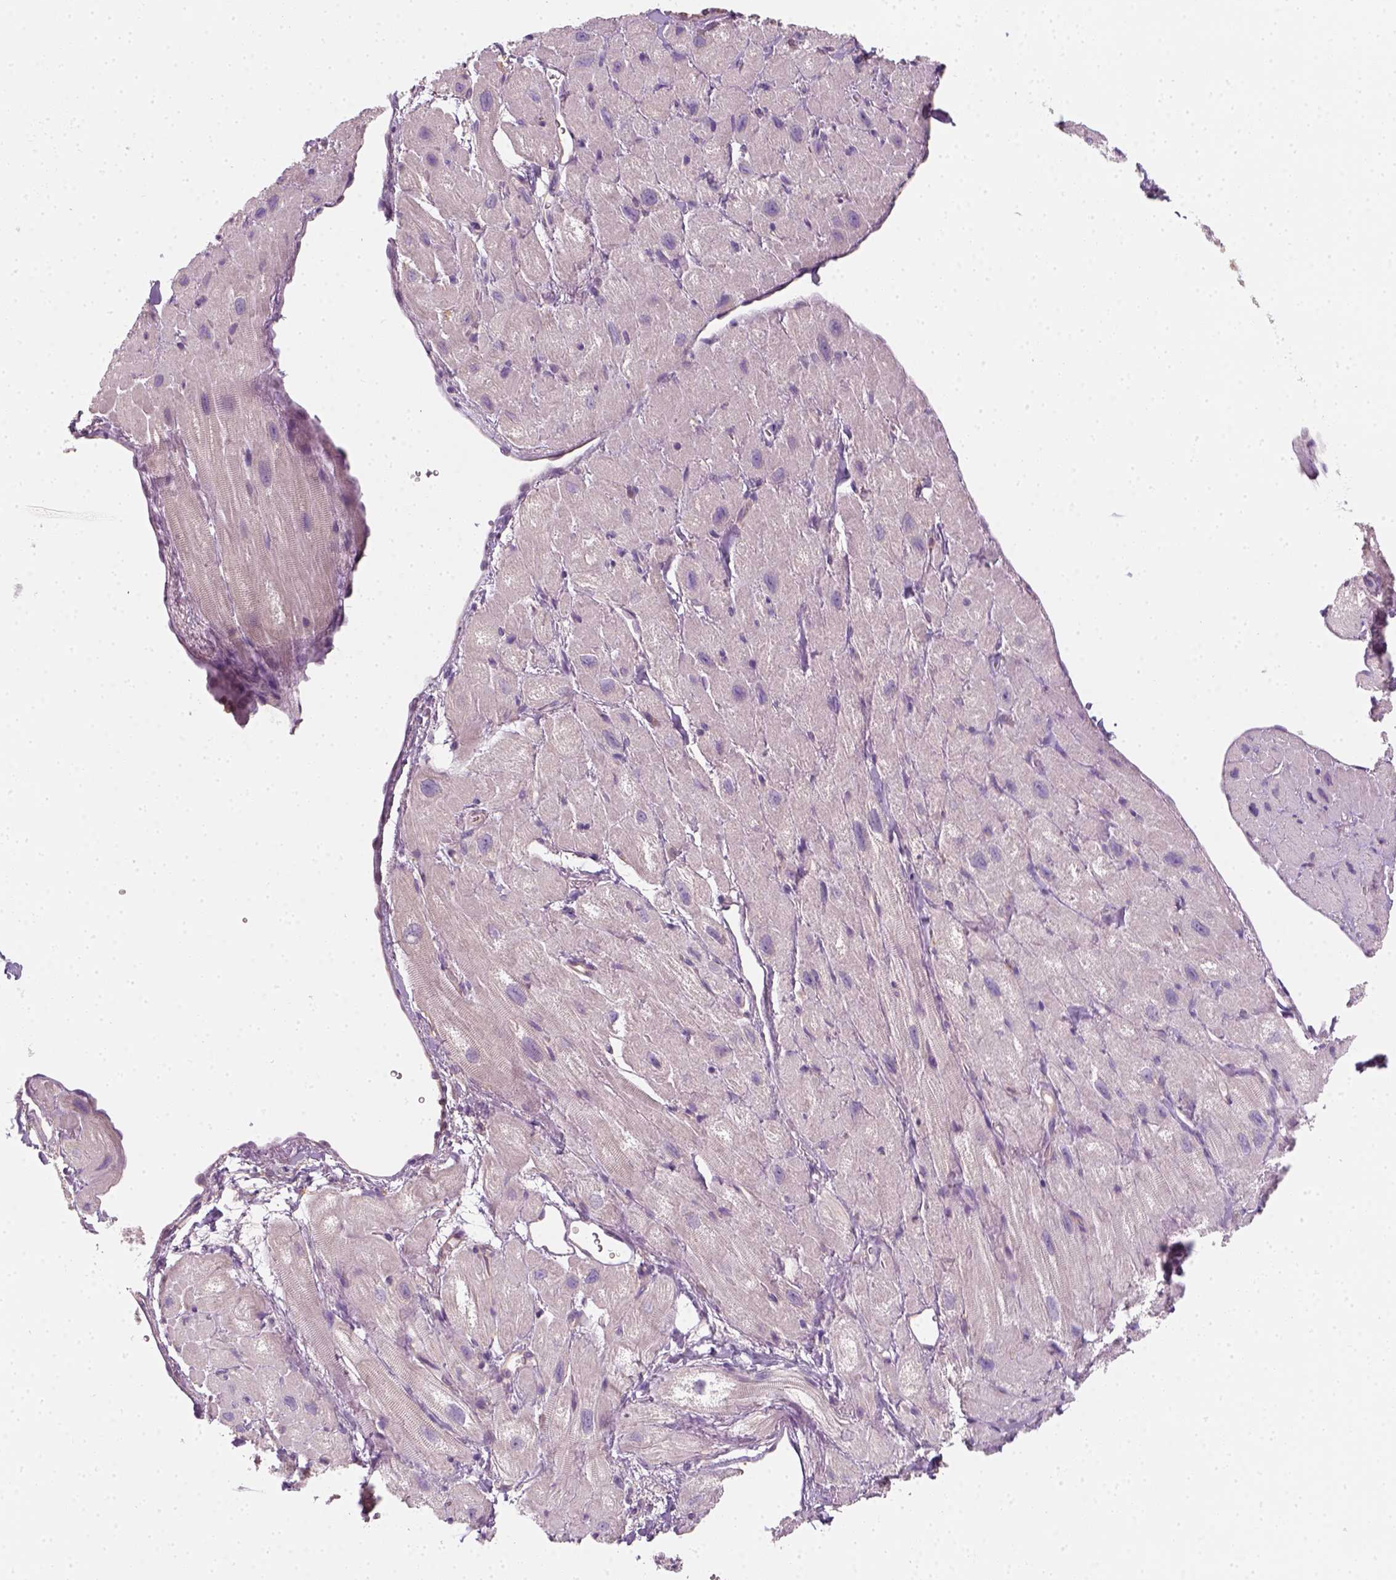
{"staining": {"intensity": "negative", "quantity": "none", "location": "none"}, "tissue": "heart muscle", "cell_type": "Cardiomyocytes", "image_type": "normal", "snomed": [{"axis": "morphology", "description": "Normal tissue, NOS"}, {"axis": "topography", "description": "Heart"}], "caption": "IHC photomicrograph of benign human heart muscle stained for a protein (brown), which exhibits no staining in cardiomyocytes.", "gene": "EPHB1", "patient": {"sex": "female", "age": 62}}